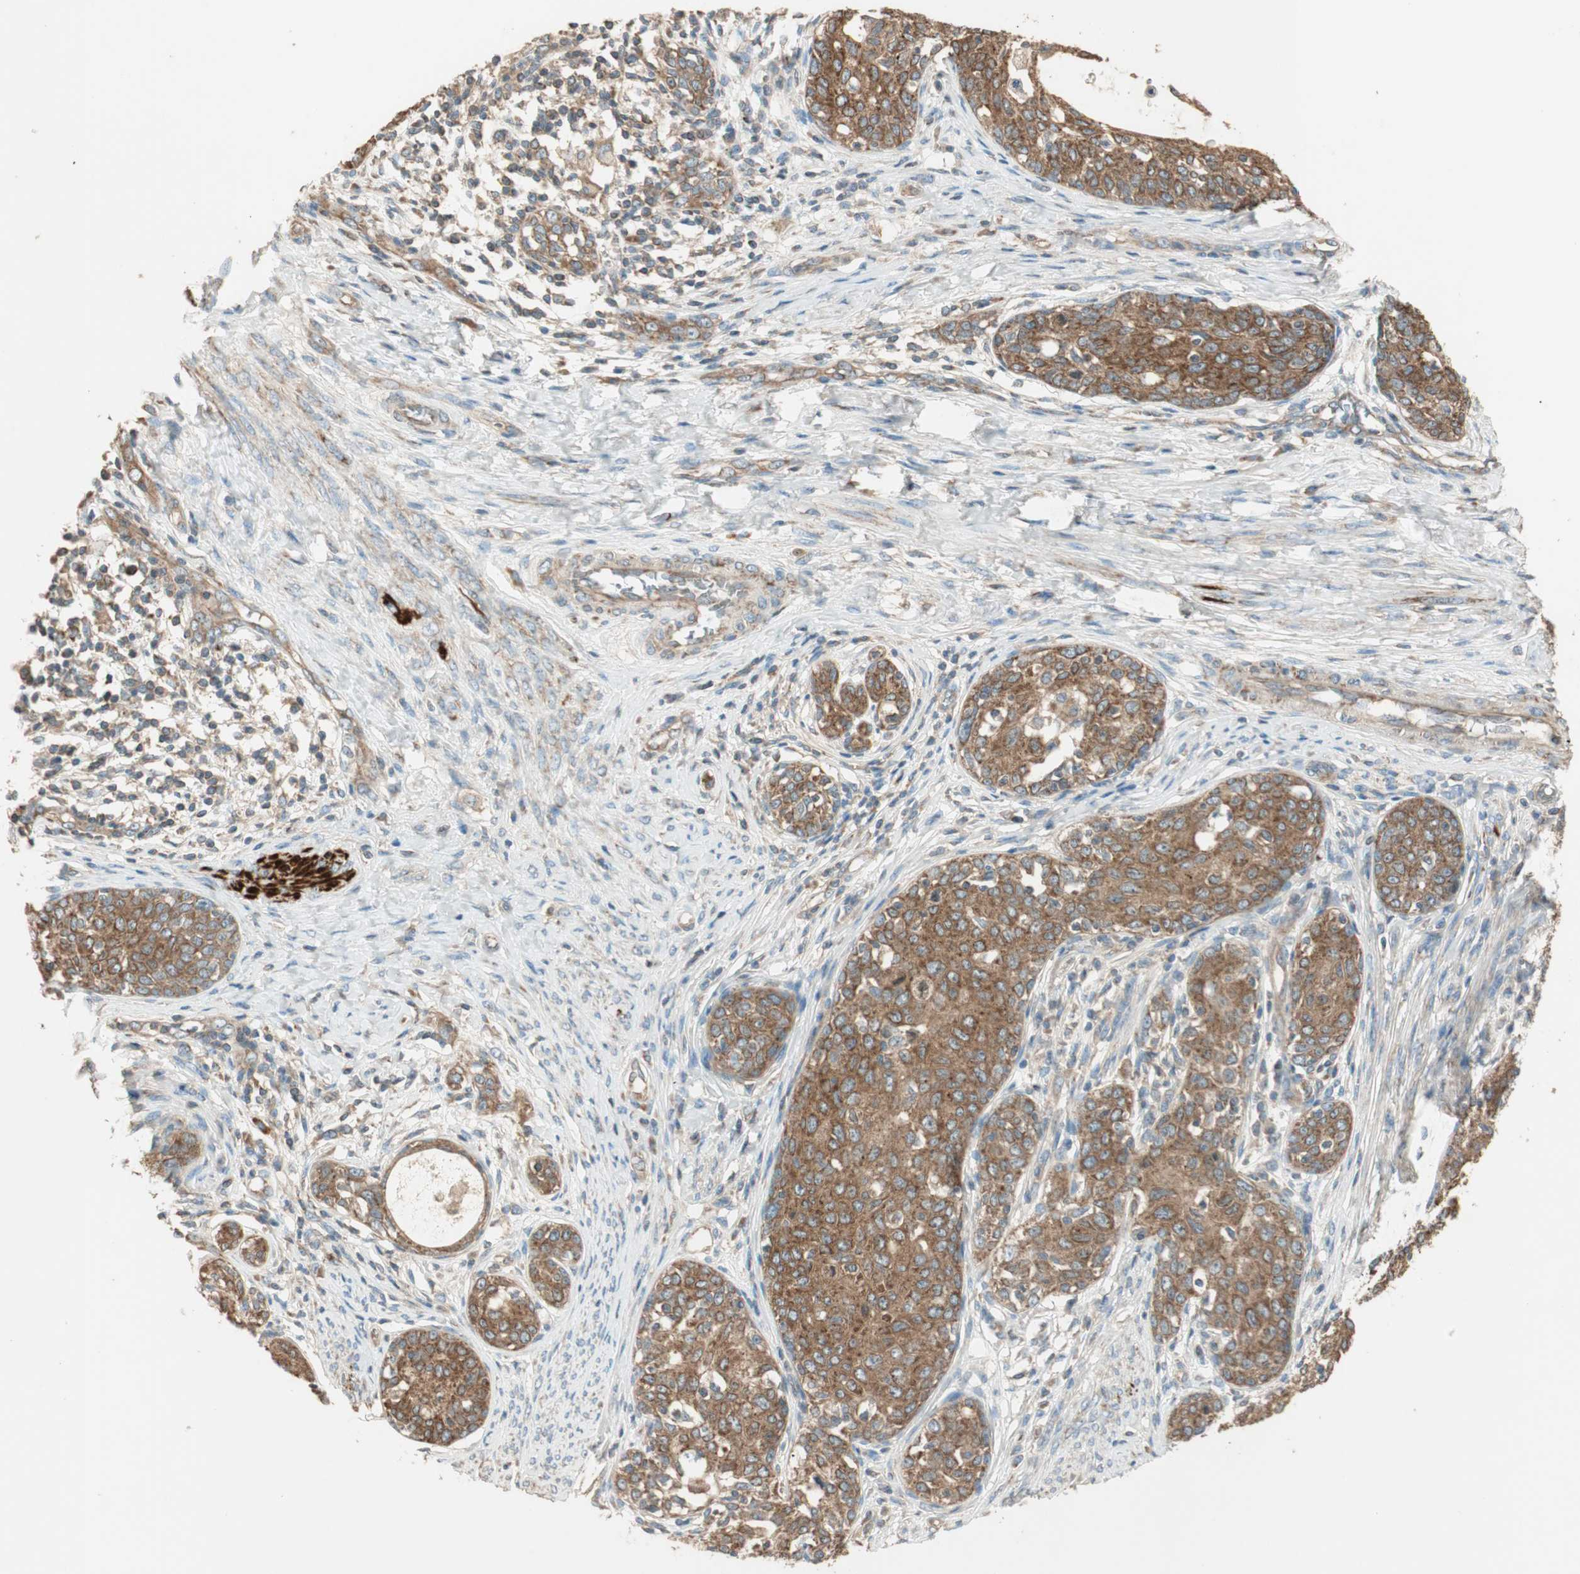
{"staining": {"intensity": "strong", "quantity": ">75%", "location": "cytoplasmic/membranous"}, "tissue": "cervical cancer", "cell_type": "Tumor cells", "image_type": "cancer", "snomed": [{"axis": "morphology", "description": "Squamous cell carcinoma, NOS"}, {"axis": "morphology", "description": "Adenocarcinoma, NOS"}, {"axis": "topography", "description": "Cervix"}], "caption": "A micrograph of human cervical squamous cell carcinoma stained for a protein shows strong cytoplasmic/membranous brown staining in tumor cells.", "gene": "CC2D1A", "patient": {"sex": "female", "age": 52}}